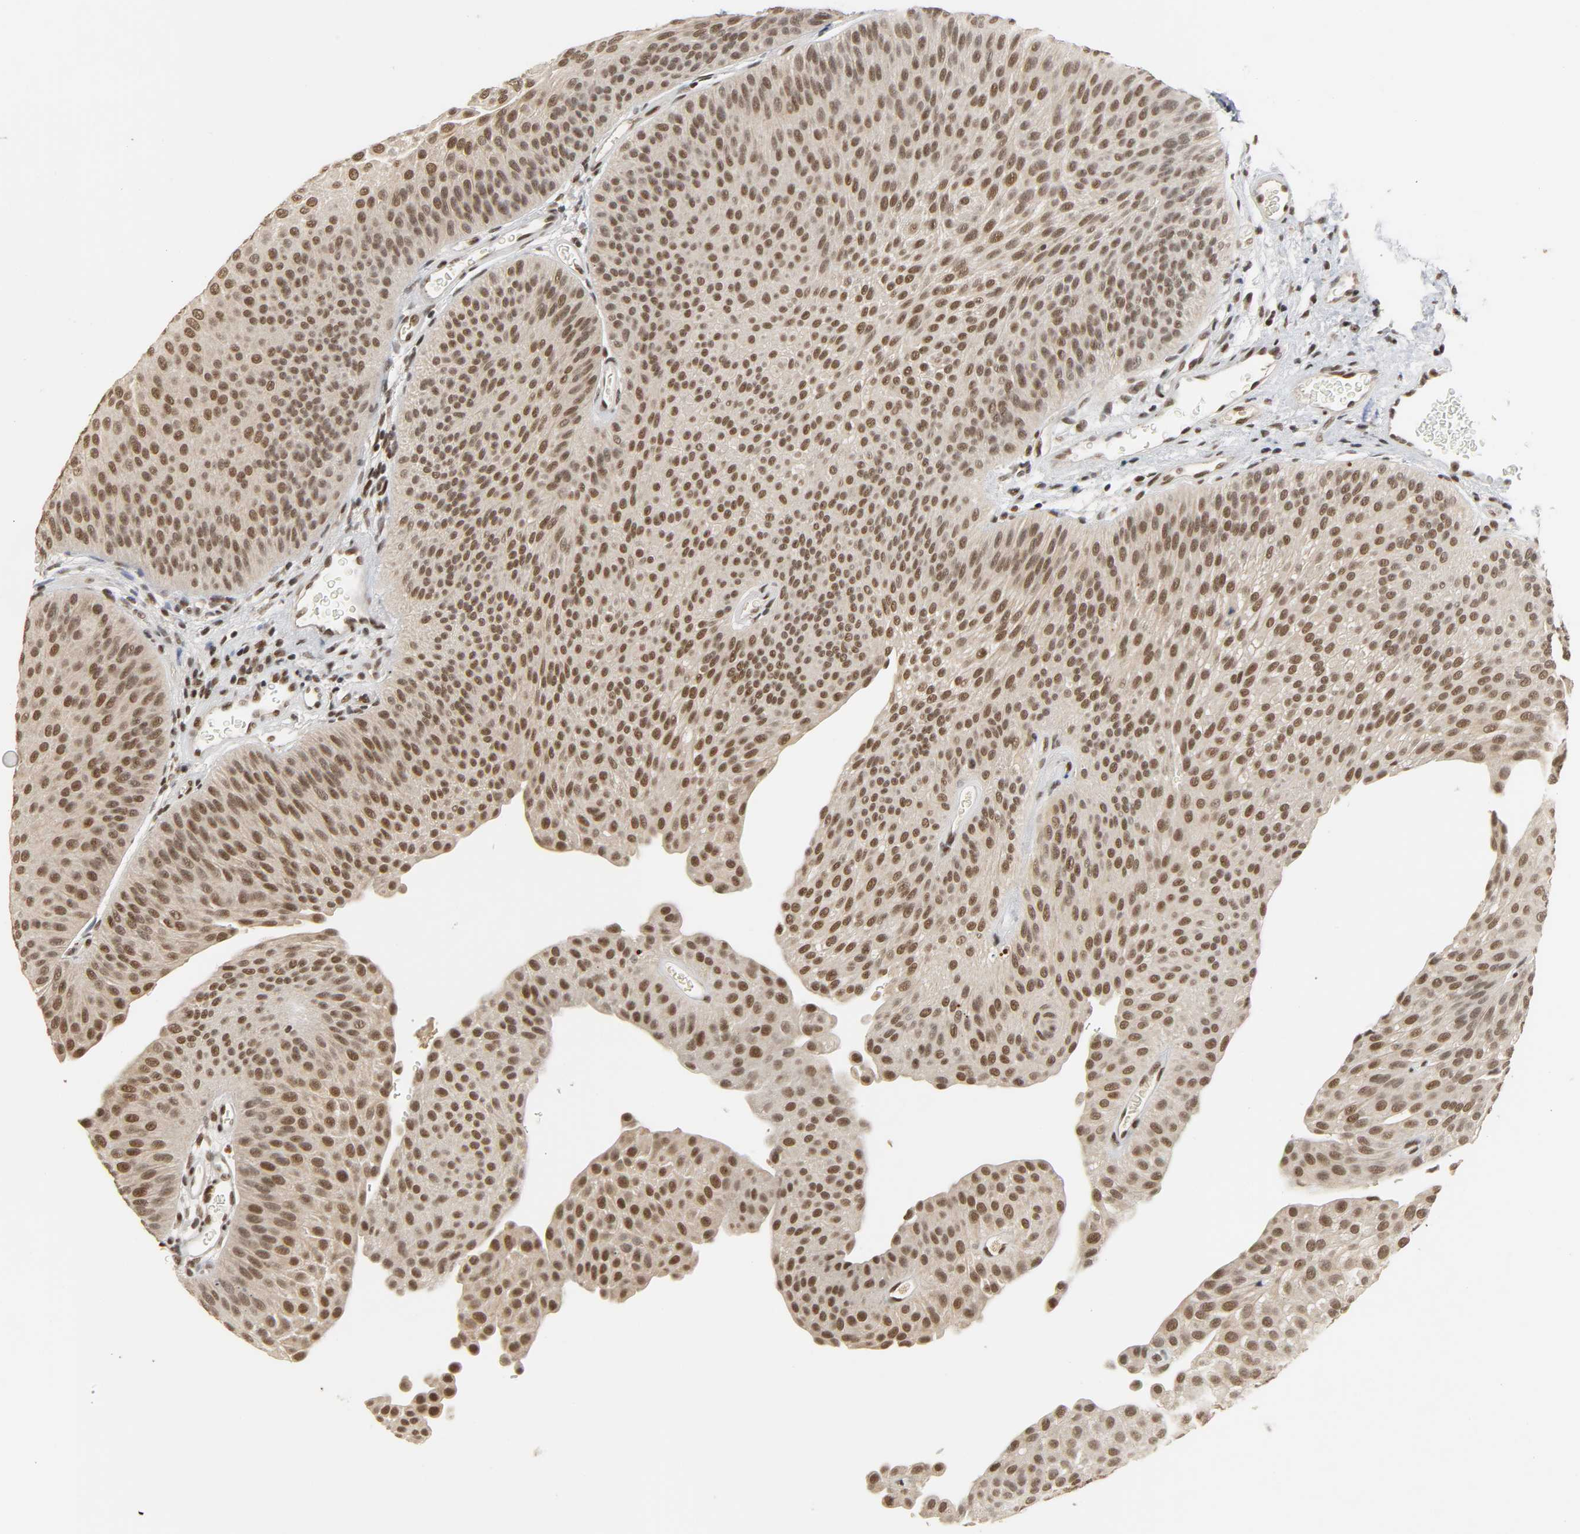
{"staining": {"intensity": "moderate", "quantity": ">75%", "location": "nuclear"}, "tissue": "urothelial cancer", "cell_type": "Tumor cells", "image_type": "cancer", "snomed": [{"axis": "morphology", "description": "Urothelial carcinoma, Low grade"}, {"axis": "topography", "description": "Urinary bladder"}], "caption": "IHC (DAB) staining of low-grade urothelial carcinoma exhibits moderate nuclear protein staining in approximately >75% of tumor cells.", "gene": "NCOA6", "patient": {"sex": "female", "age": 60}}